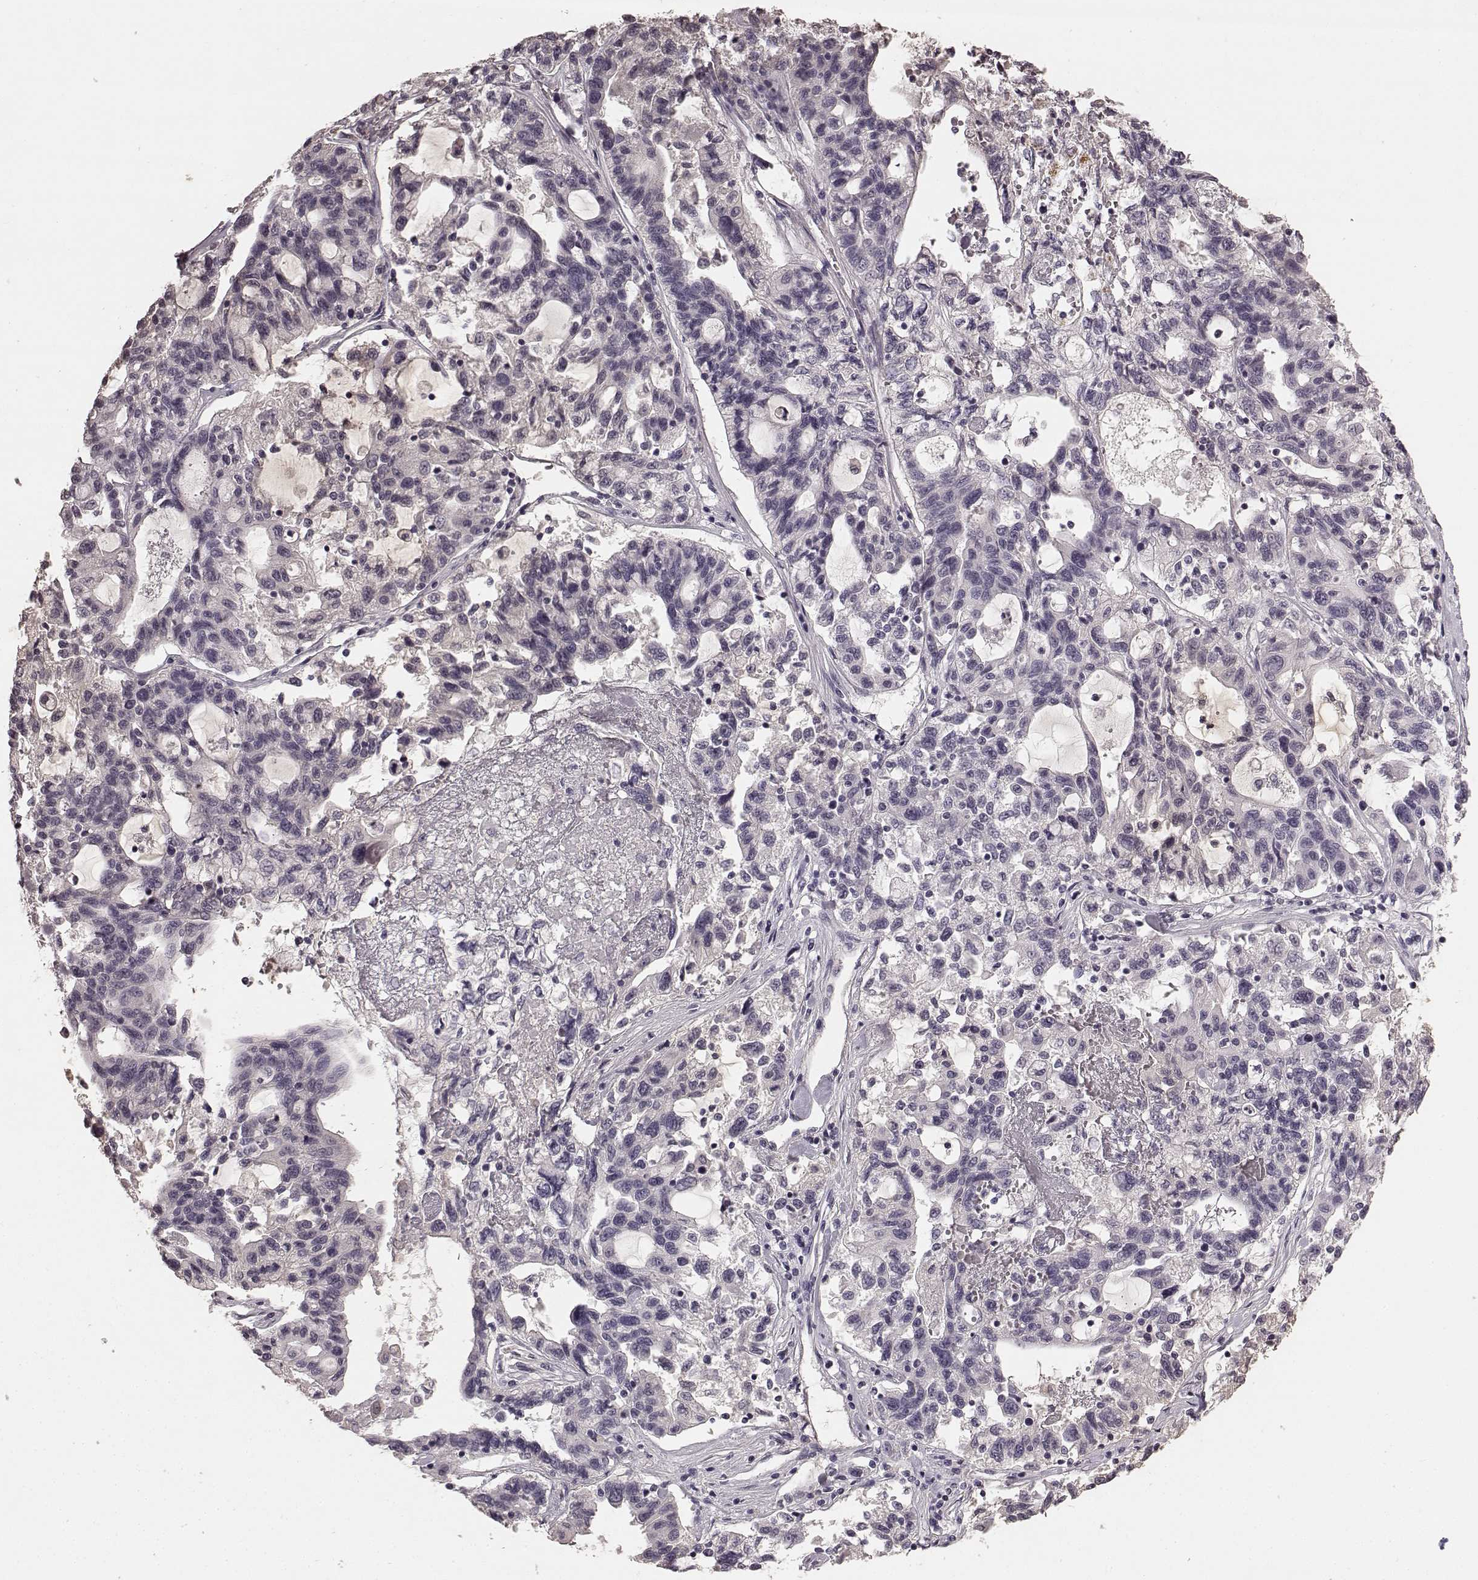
{"staining": {"intensity": "negative", "quantity": "none", "location": "none"}, "tissue": "liver cancer", "cell_type": "Tumor cells", "image_type": "cancer", "snomed": [{"axis": "morphology", "description": "Adenocarcinoma, NOS"}, {"axis": "morphology", "description": "Cholangiocarcinoma"}, {"axis": "topography", "description": "Liver"}], "caption": "IHC of human liver adenocarcinoma reveals no expression in tumor cells.", "gene": "RIT2", "patient": {"sex": "male", "age": 64}}